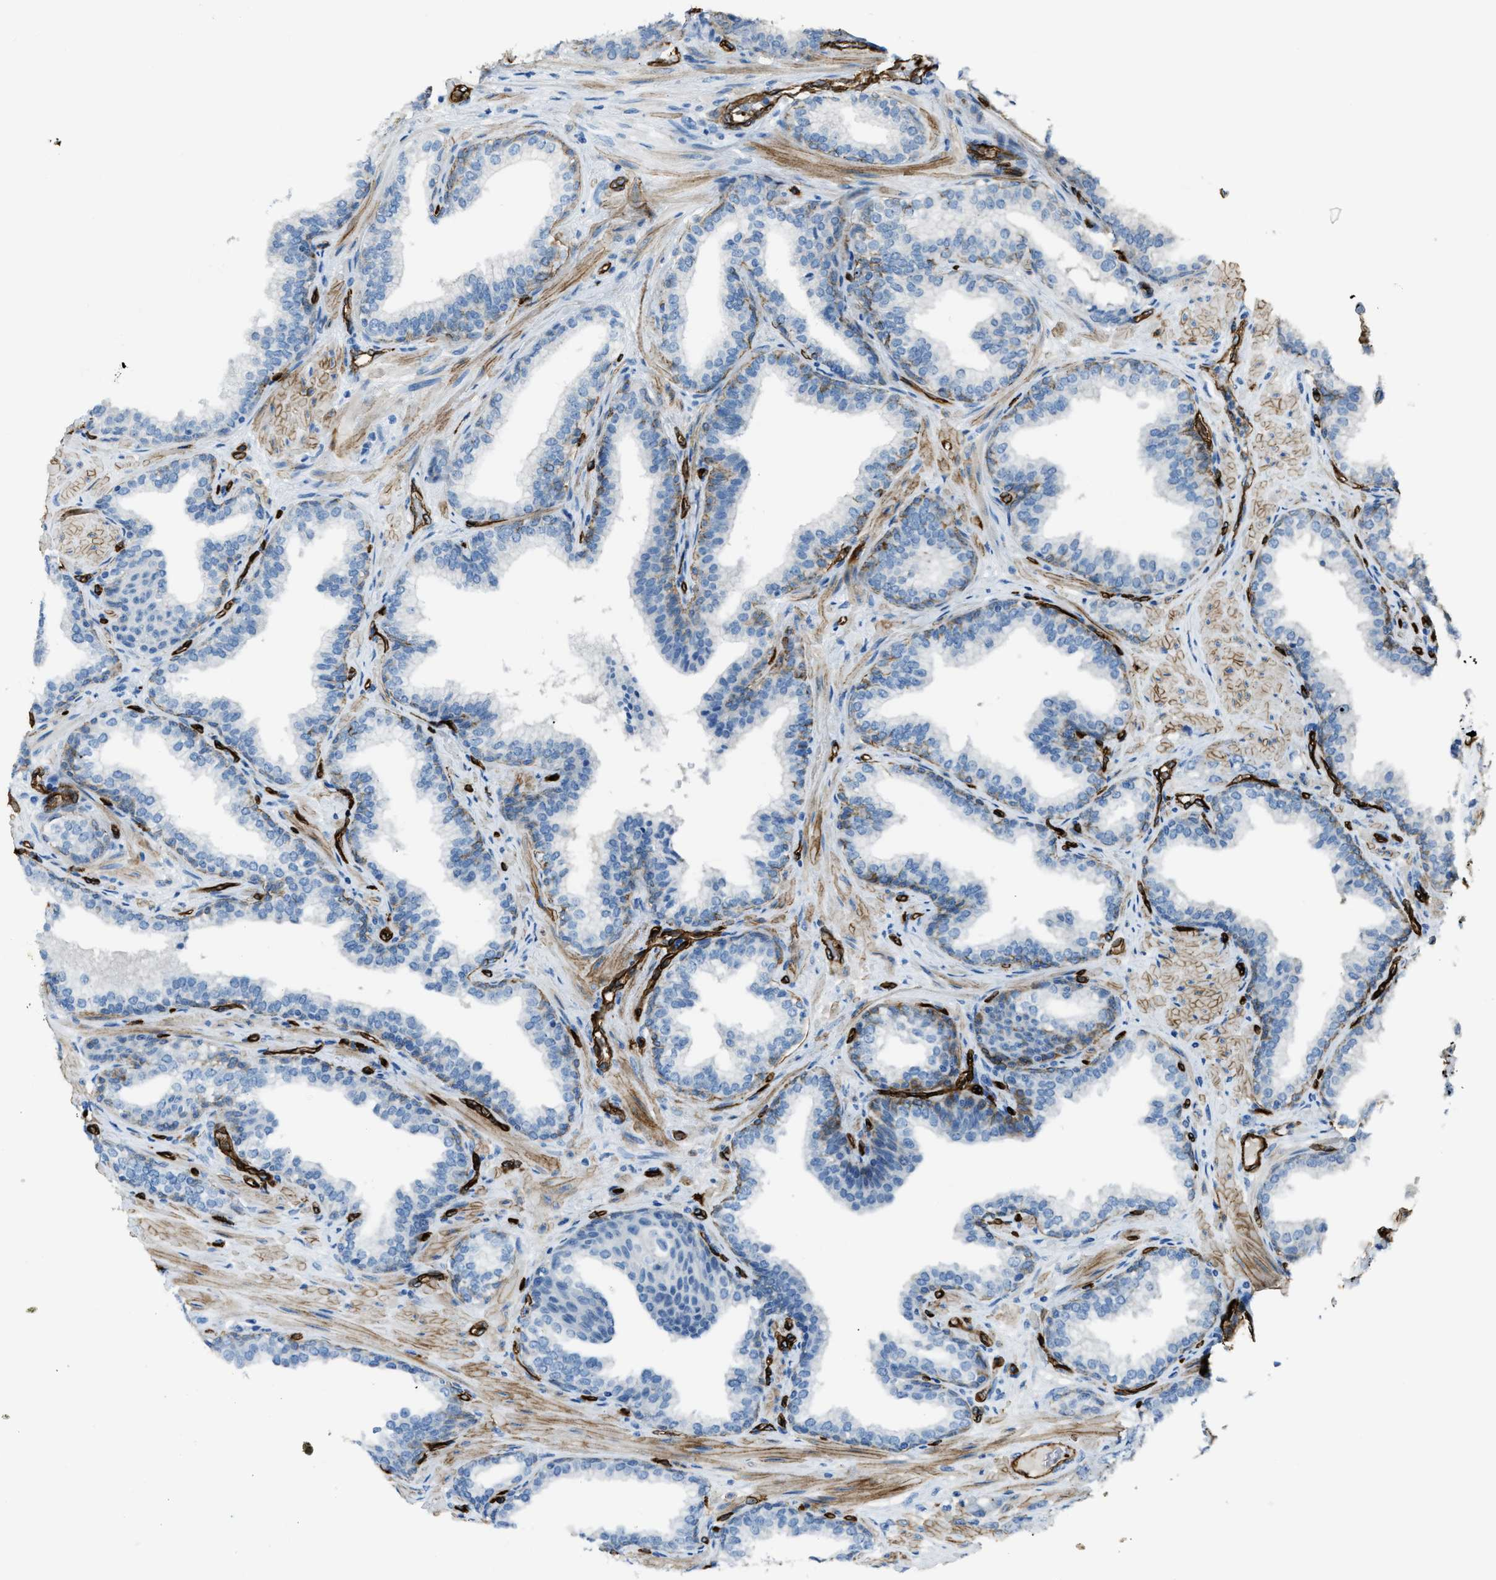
{"staining": {"intensity": "negative", "quantity": "none", "location": "none"}, "tissue": "prostate cancer", "cell_type": "Tumor cells", "image_type": "cancer", "snomed": [{"axis": "morphology", "description": "Adenocarcinoma, High grade"}, {"axis": "topography", "description": "Prostate"}], "caption": "This is a photomicrograph of IHC staining of prostate high-grade adenocarcinoma, which shows no staining in tumor cells.", "gene": "SLC22A15", "patient": {"sex": "male", "age": 52}}